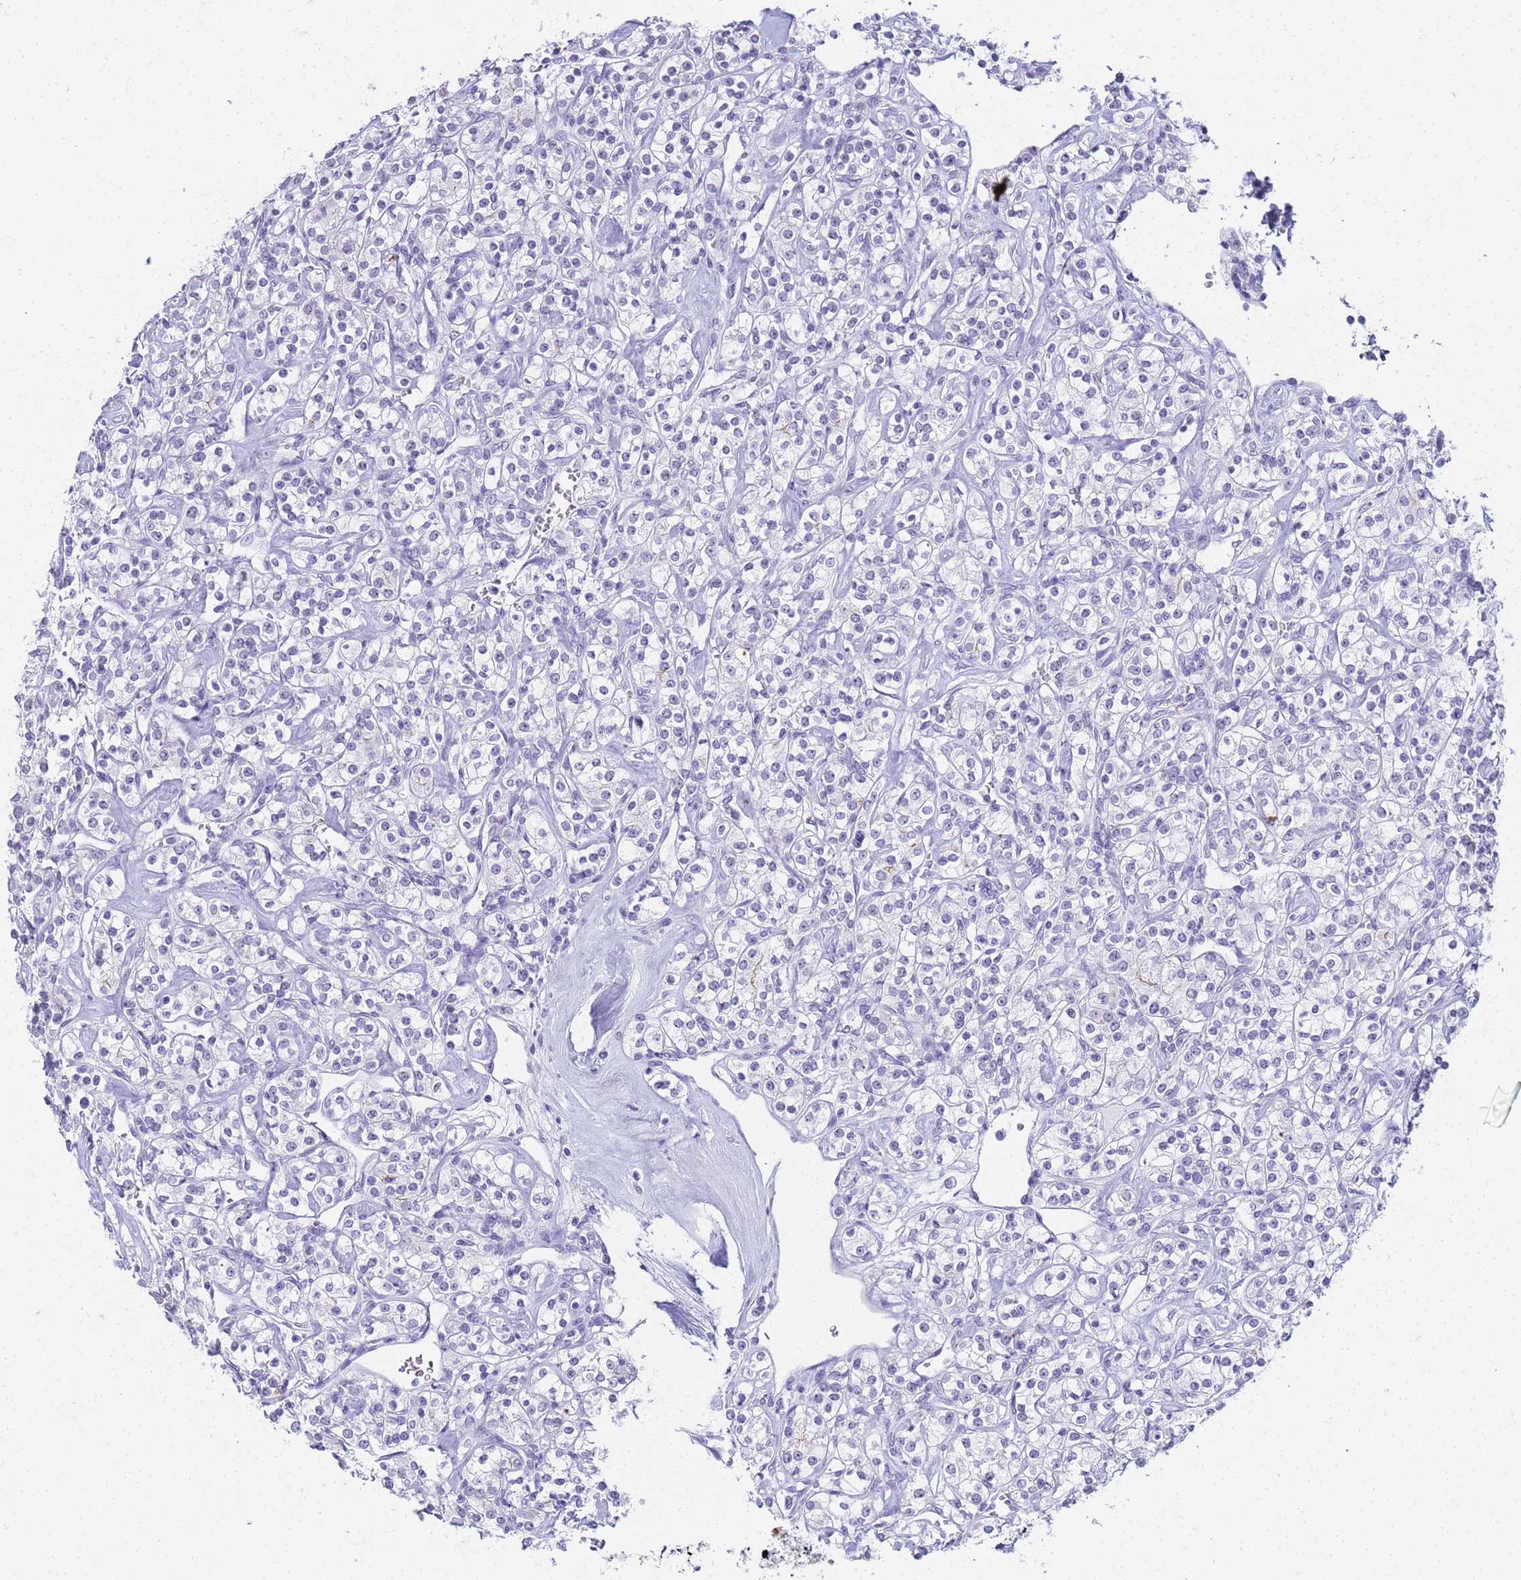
{"staining": {"intensity": "negative", "quantity": "none", "location": "none"}, "tissue": "renal cancer", "cell_type": "Tumor cells", "image_type": "cancer", "snomed": [{"axis": "morphology", "description": "Adenocarcinoma, NOS"}, {"axis": "topography", "description": "Kidney"}], "caption": "This is an immunohistochemistry (IHC) histopathology image of human adenocarcinoma (renal). There is no expression in tumor cells.", "gene": "SLC7A9", "patient": {"sex": "male", "age": 77}}